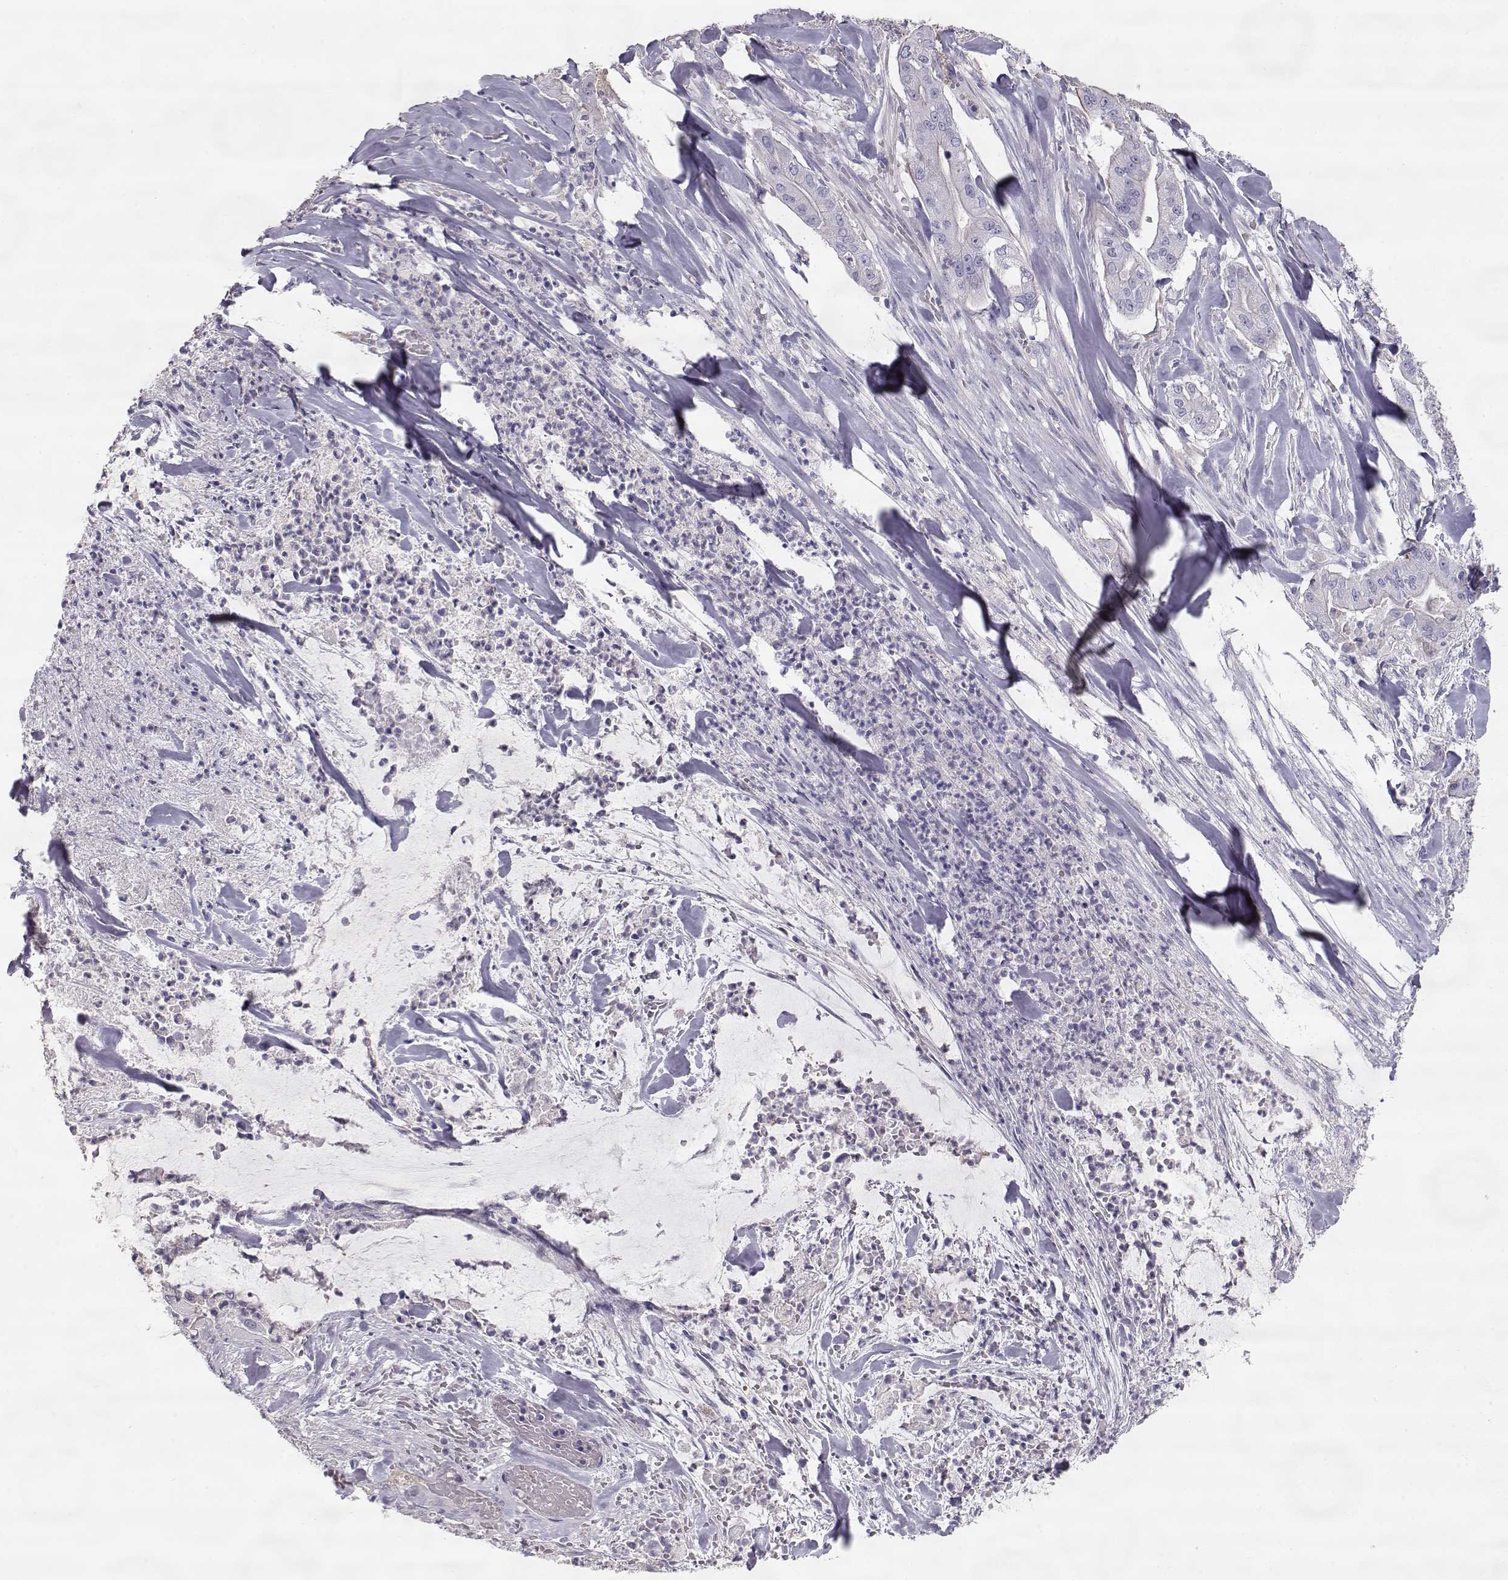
{"staining": {"intensity": "negative", "quantity": "none", "location": "none"}, "tissue": "pancreatic cancer", "cell_type": "Tumor cells", "image_type": "cancer", "snomed": [{"axis": "morphology", "description": "Normal tissue, NOS"}, {"axis": "morphology", "description": "Inflammation, NOS"}, {"axis": "morphology", "description": "Adenocarcinoma, NOS"}, {"axis": "topography", "description": "Pancreas"}], "caption": "DAB immunohistochemical staining of pancreatic adenocarcinoma exhibits no significant positivity in tumor cells.", "gene": "SLITRK3", "patient": {"sex": "male", "age": 57}}